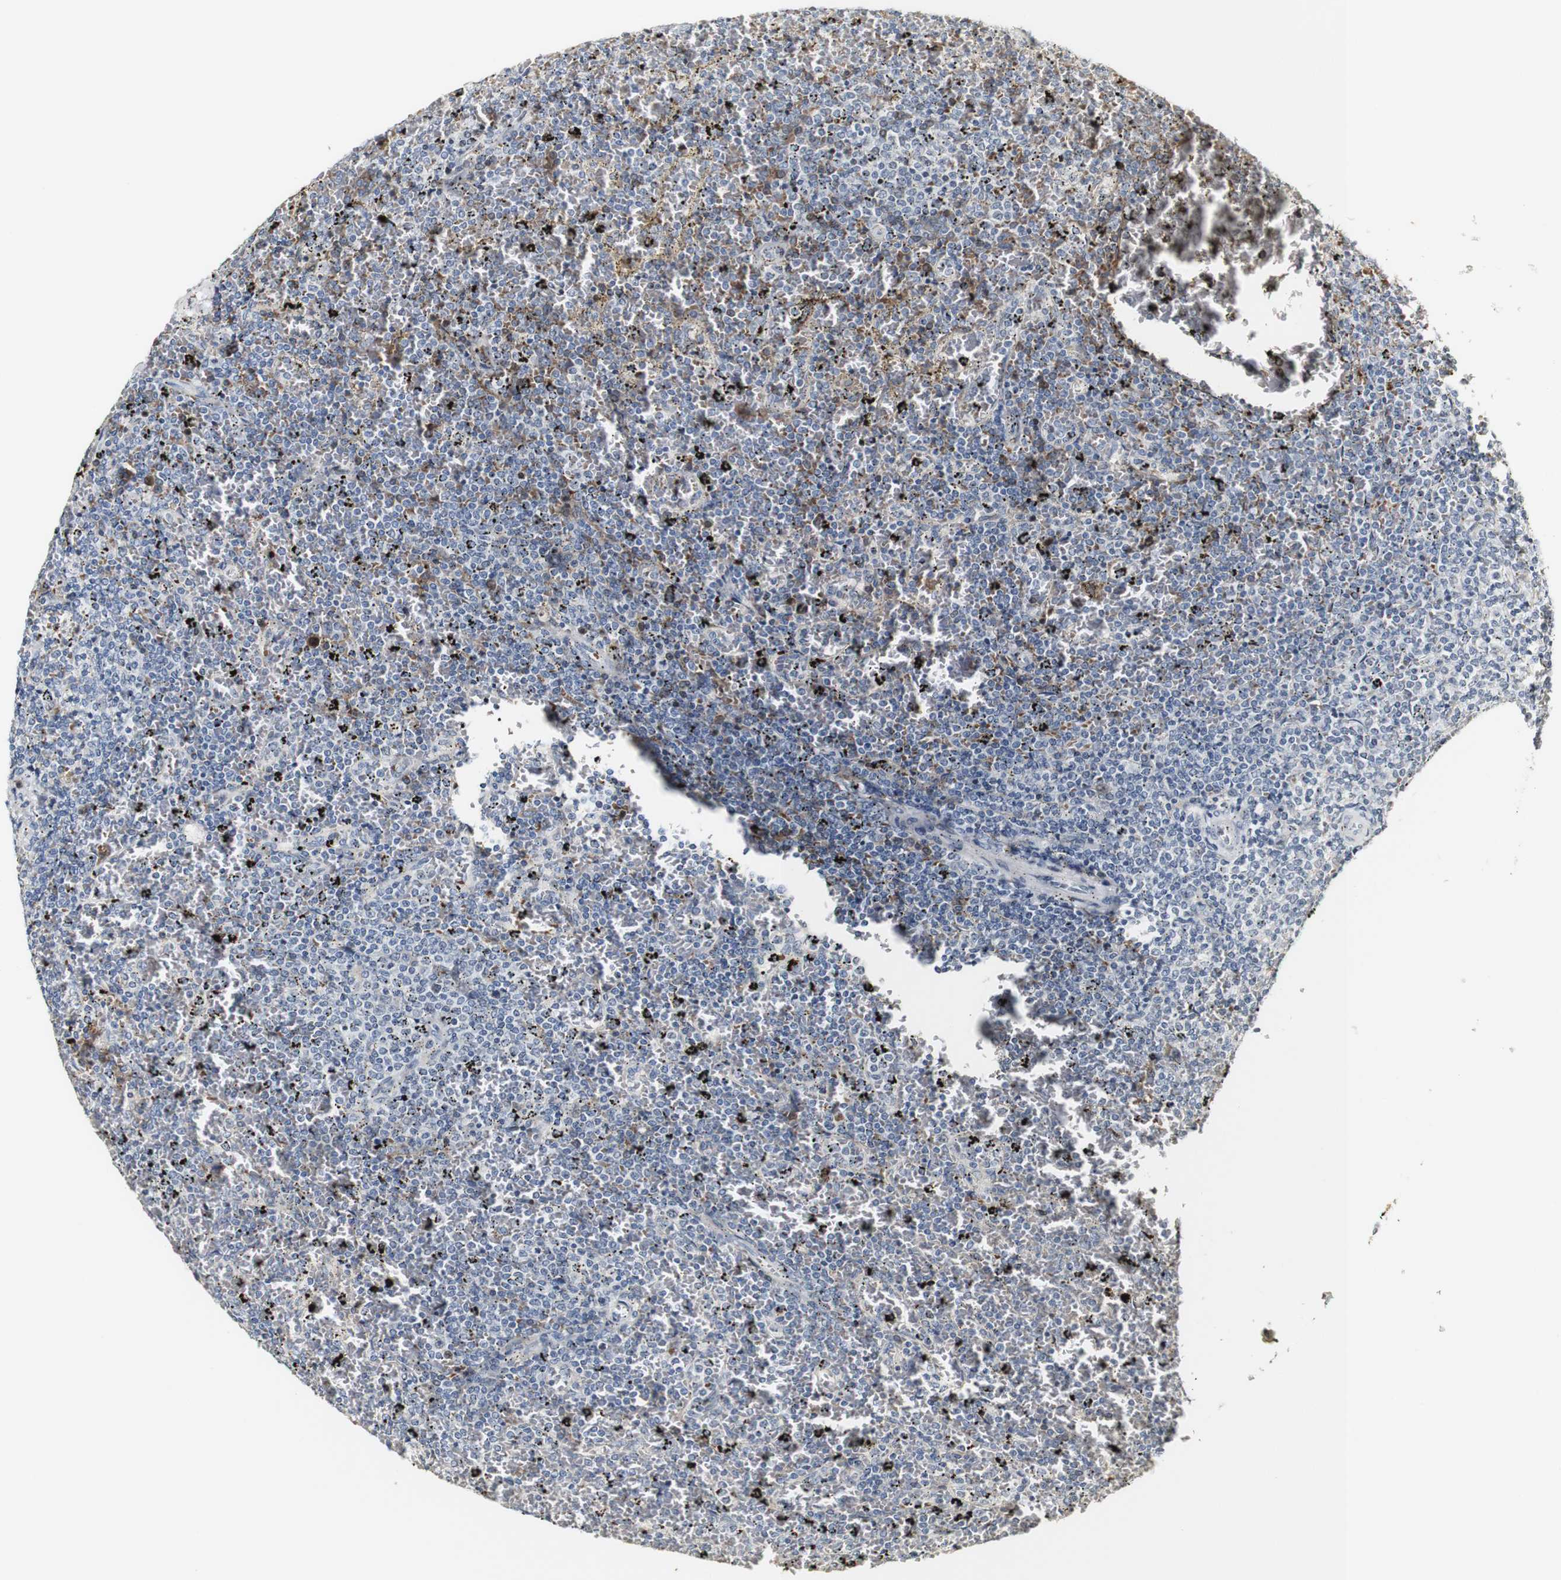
{"staining": {"intensity": "negative", "quantity": "none", "location": "none"}, "tissue": "lymphoma", "cell_type": "Tumor cells", "image_type": "cancer", "snomed": [{"axis": "morphology", "description": "Malignant lymphoma, non-Hodgkin's type, Low grade"}, {"axis": "topography", "description": "Spleen"}], "caption": "IHC image of human lymphoma stained for a protein (brown), which demonstrates no expression in tumor cells.", "gene": "SYT7", "patient": {"sex": "female", "age": 77}}